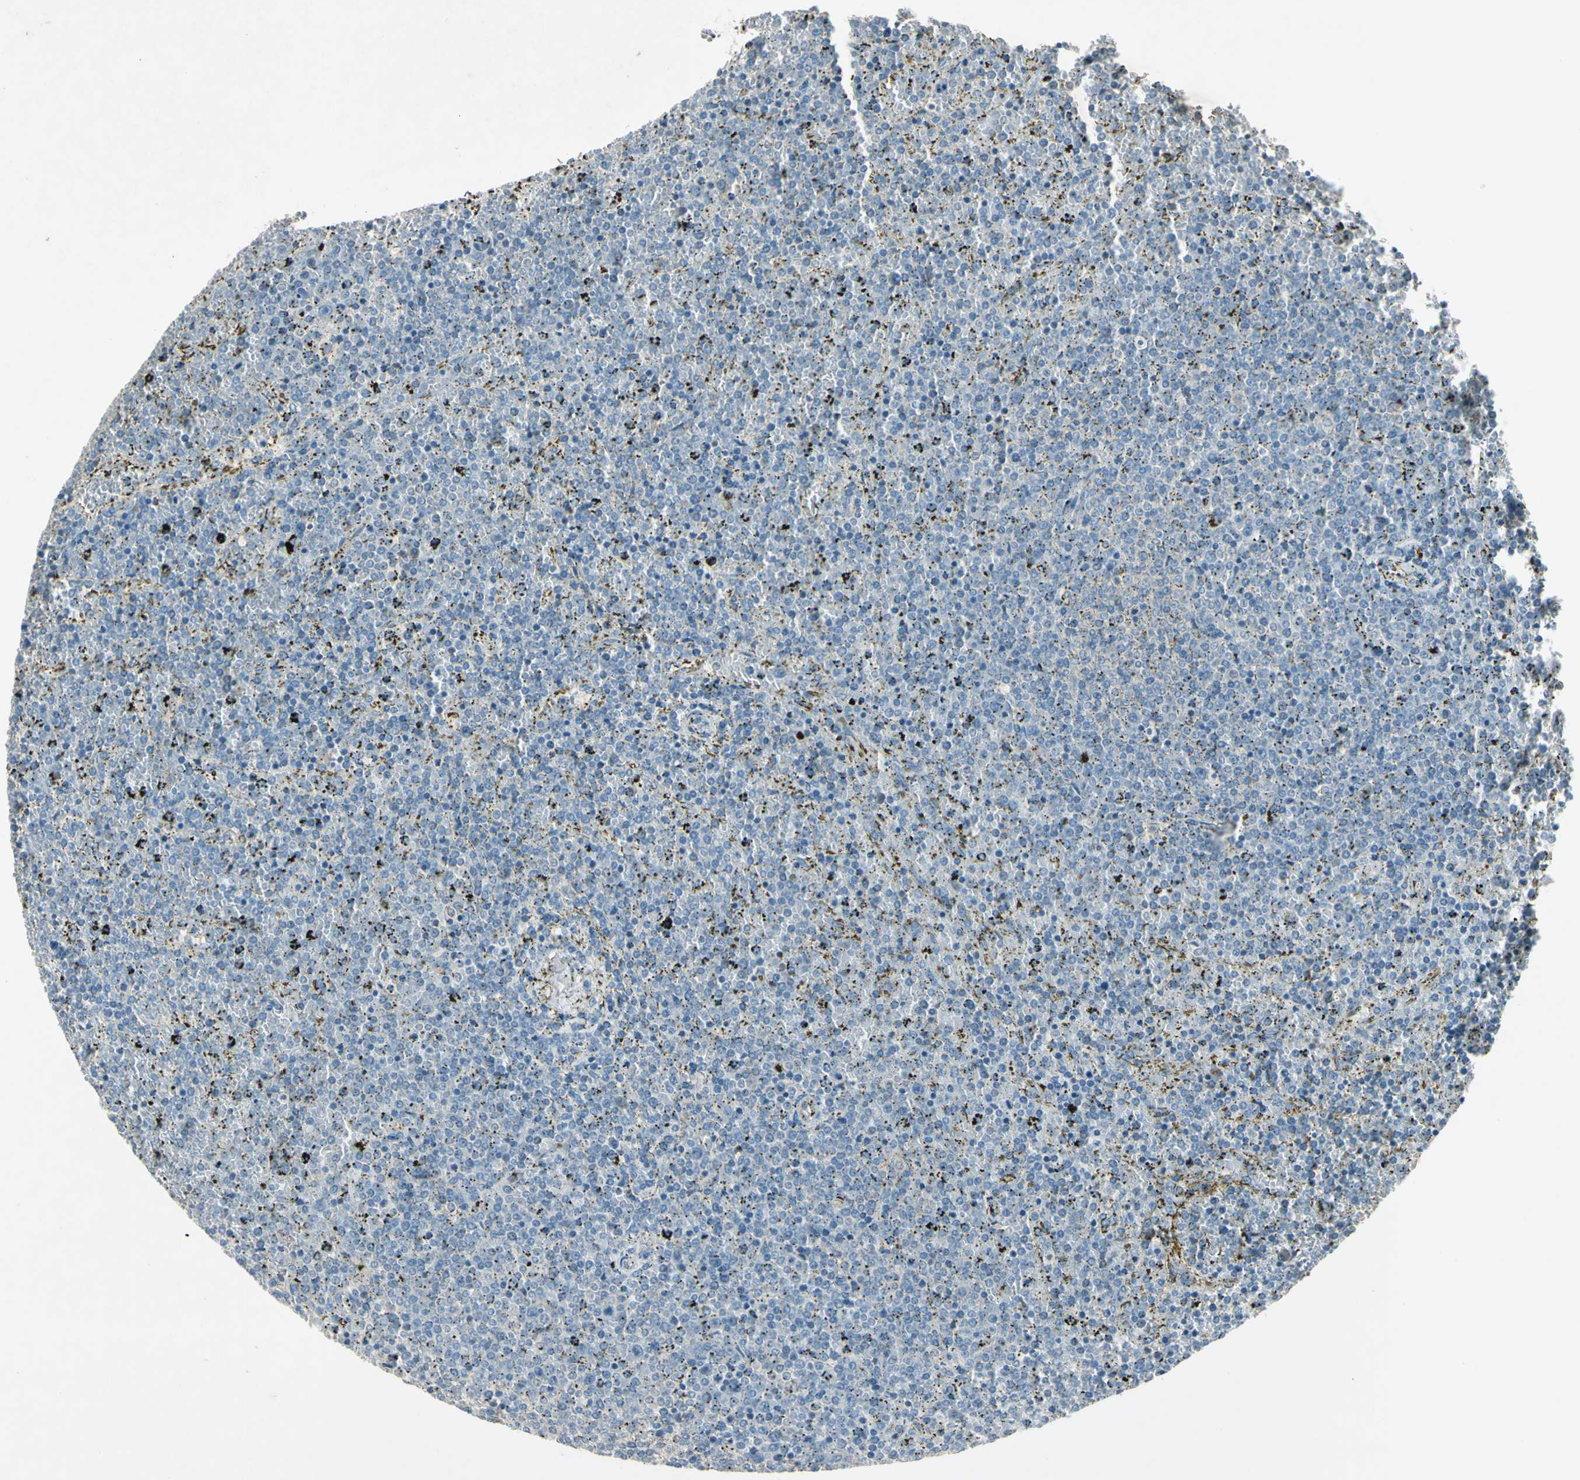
{"staining": {"intensity": "negative", "quantity": "none", "location": "none"}, "tissue": "lymphoma", "cell_type": "Tumor cells", "image_type": "cancer", "snomed": [{"axis": "morphology", "description": "Malignant lymphoma, non-Hodgkin's type, Low grade"}, {"axis": "topography", "description": "Spleen"}], "caption": "Lymphoma was stained to show a protein in brown. There is no significant staining in tumor cells.", "gene": "AATK", "patient": {"sex": "female", "age": 77}}